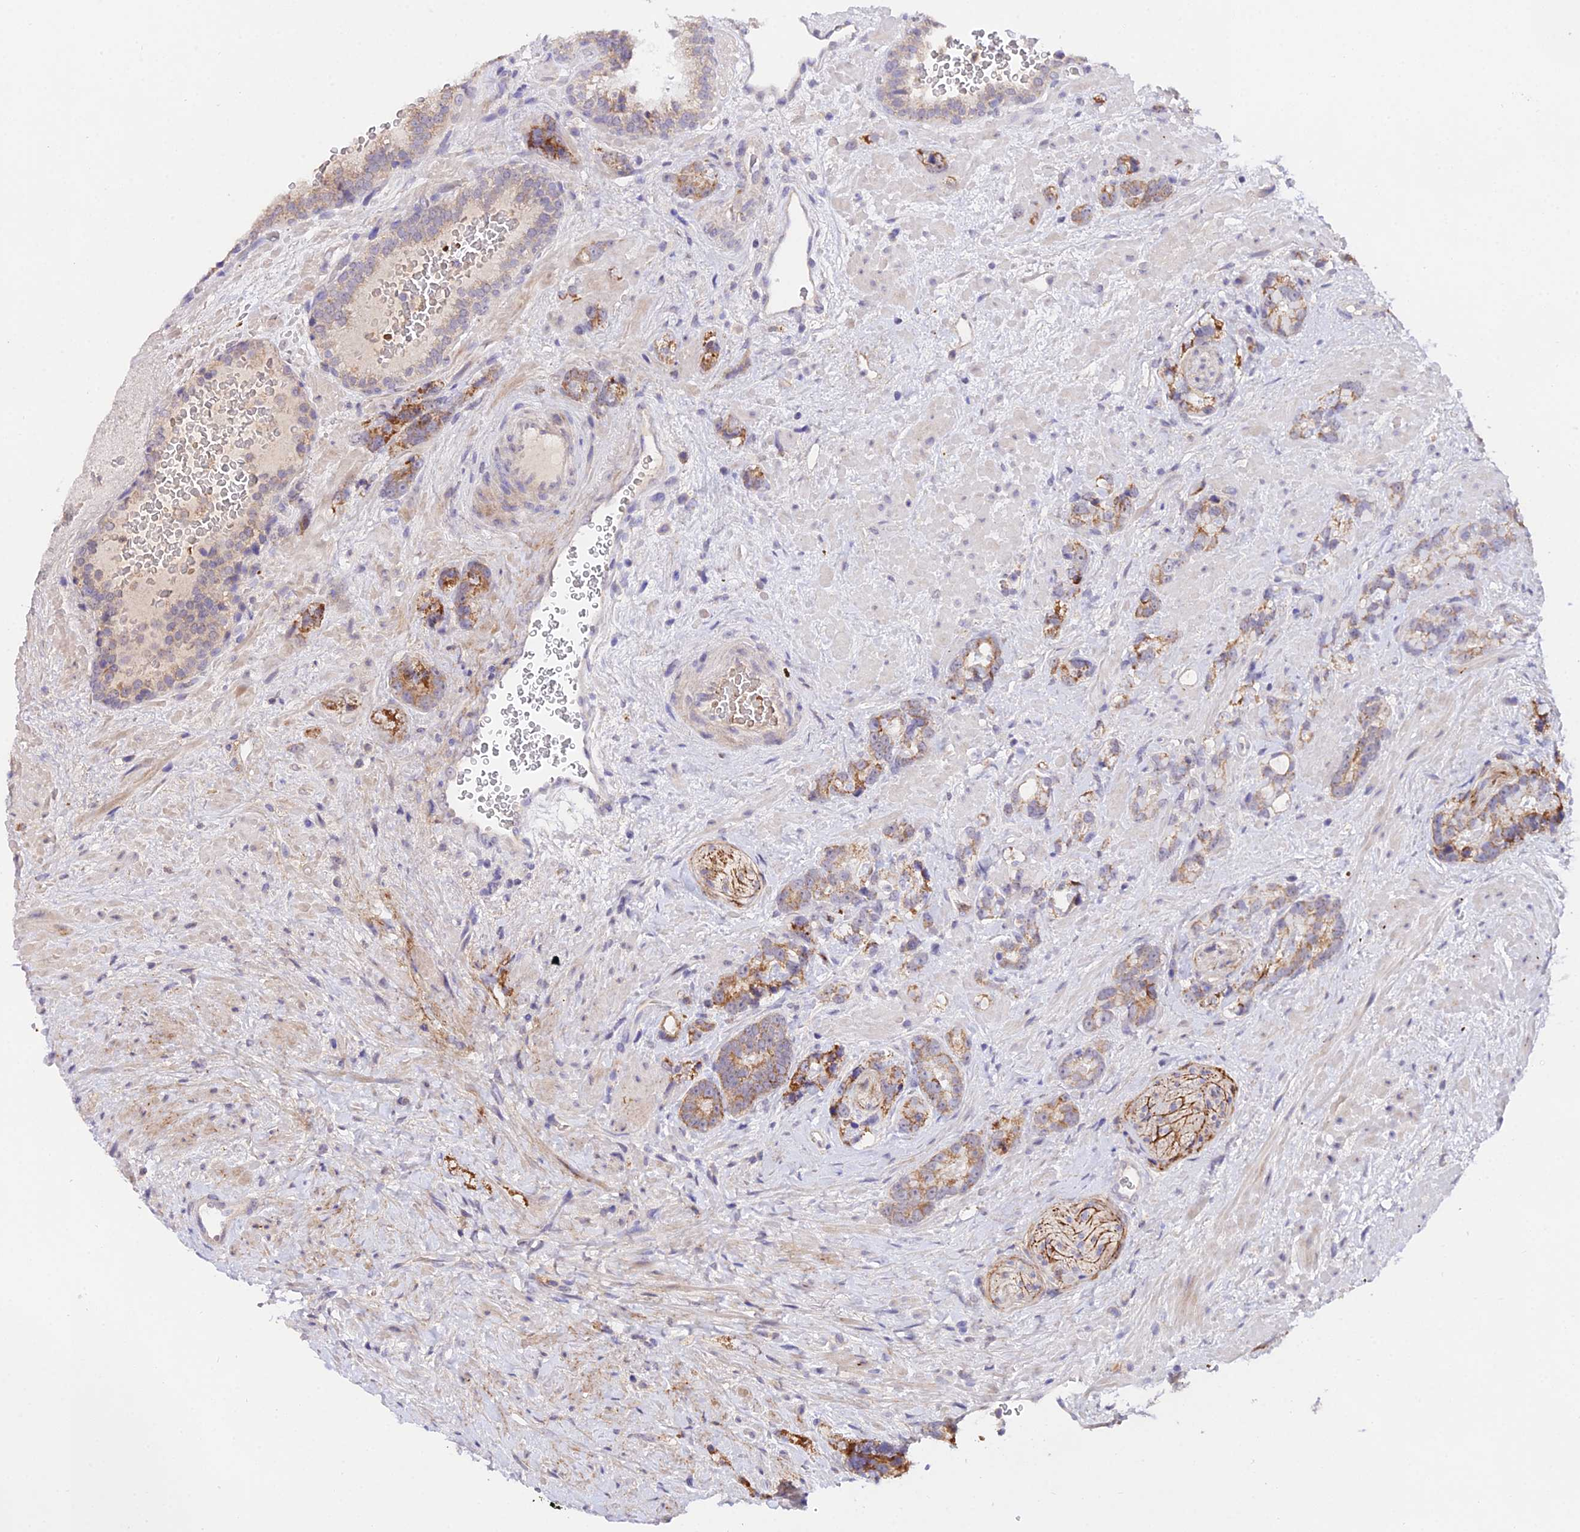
{"staining": {"intensity": "moderate", "quantity": "25%-75%", "location": "cytoplasmic/membranous"}, "tissue": "prostate cancer", "cell_type": "Tumor cells", "image_type": "cancer", "snomed": [{"axis": "morphology", "description": "Adenocarcinoma, High grade"}, {"axis": "topography", "description": "Prostate"}], "caption": "IHC micrograph of human prostate cancer stained for a protein (brown), which displays medium levels of moderate cytoplasmic/membranous expression in about 25%-75% of tumor cells.", "gene": "WDR5B", "patient": {"sex": "male", "age": 74}}